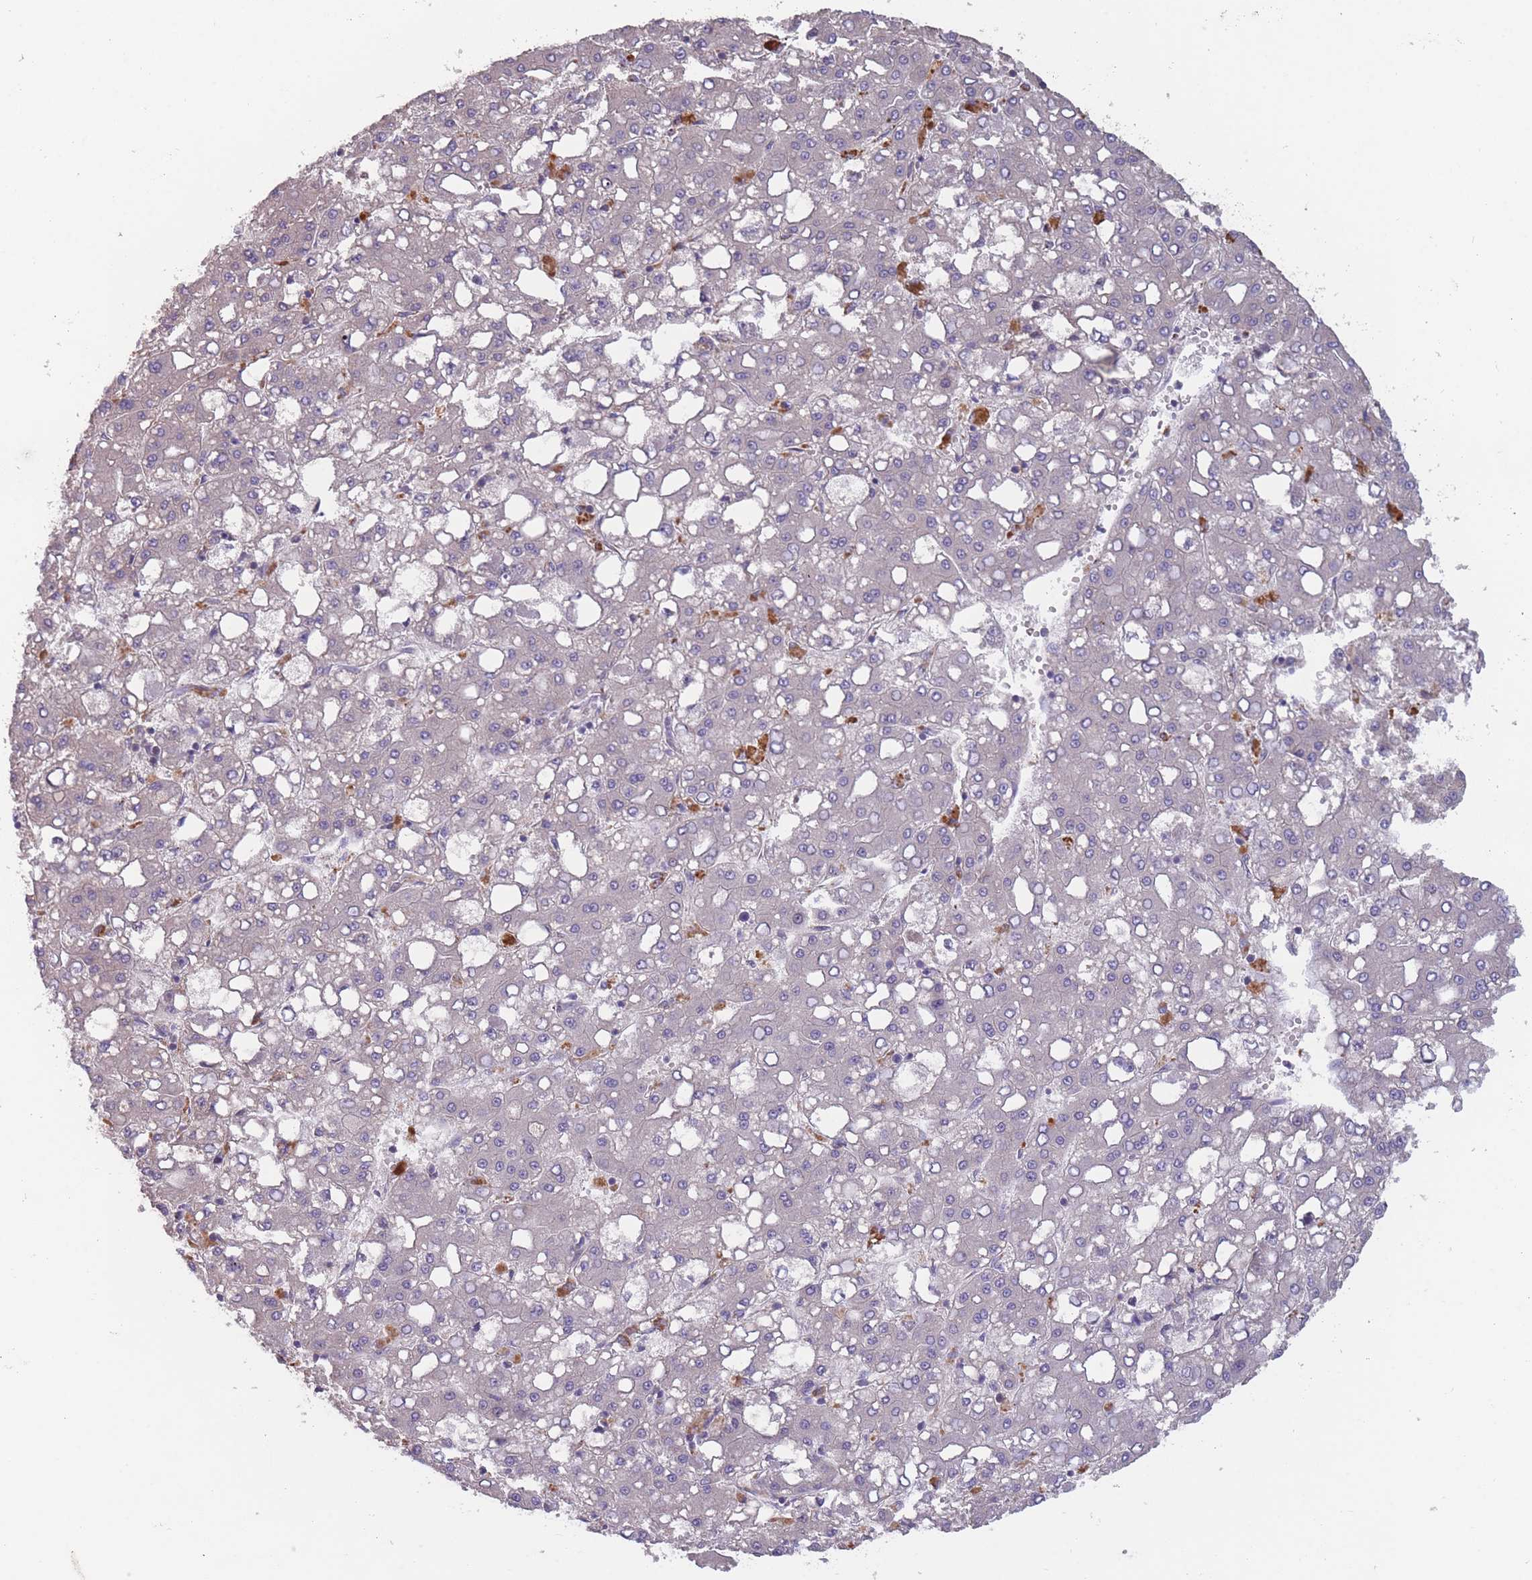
{"staining": {"intensity": "weak", "quantity": "<25%", "location": "cytoplasmic/membranous"}, "tissue": "liver cancer", "cell_type": "Tumor cells", "image_type": "cancer", "snomed": [{"axis": "morphology", "description": "Carcinoma, Hepatocellular, NOS"}, {"axis": "topography", "description": "Liver"}], "caption": "The micrograph exhibits no staining of tumor cells in liver hepatocellular carcinoma.", "gene": "ITPKC", "patient": {"sex": "male", "age": 65}}